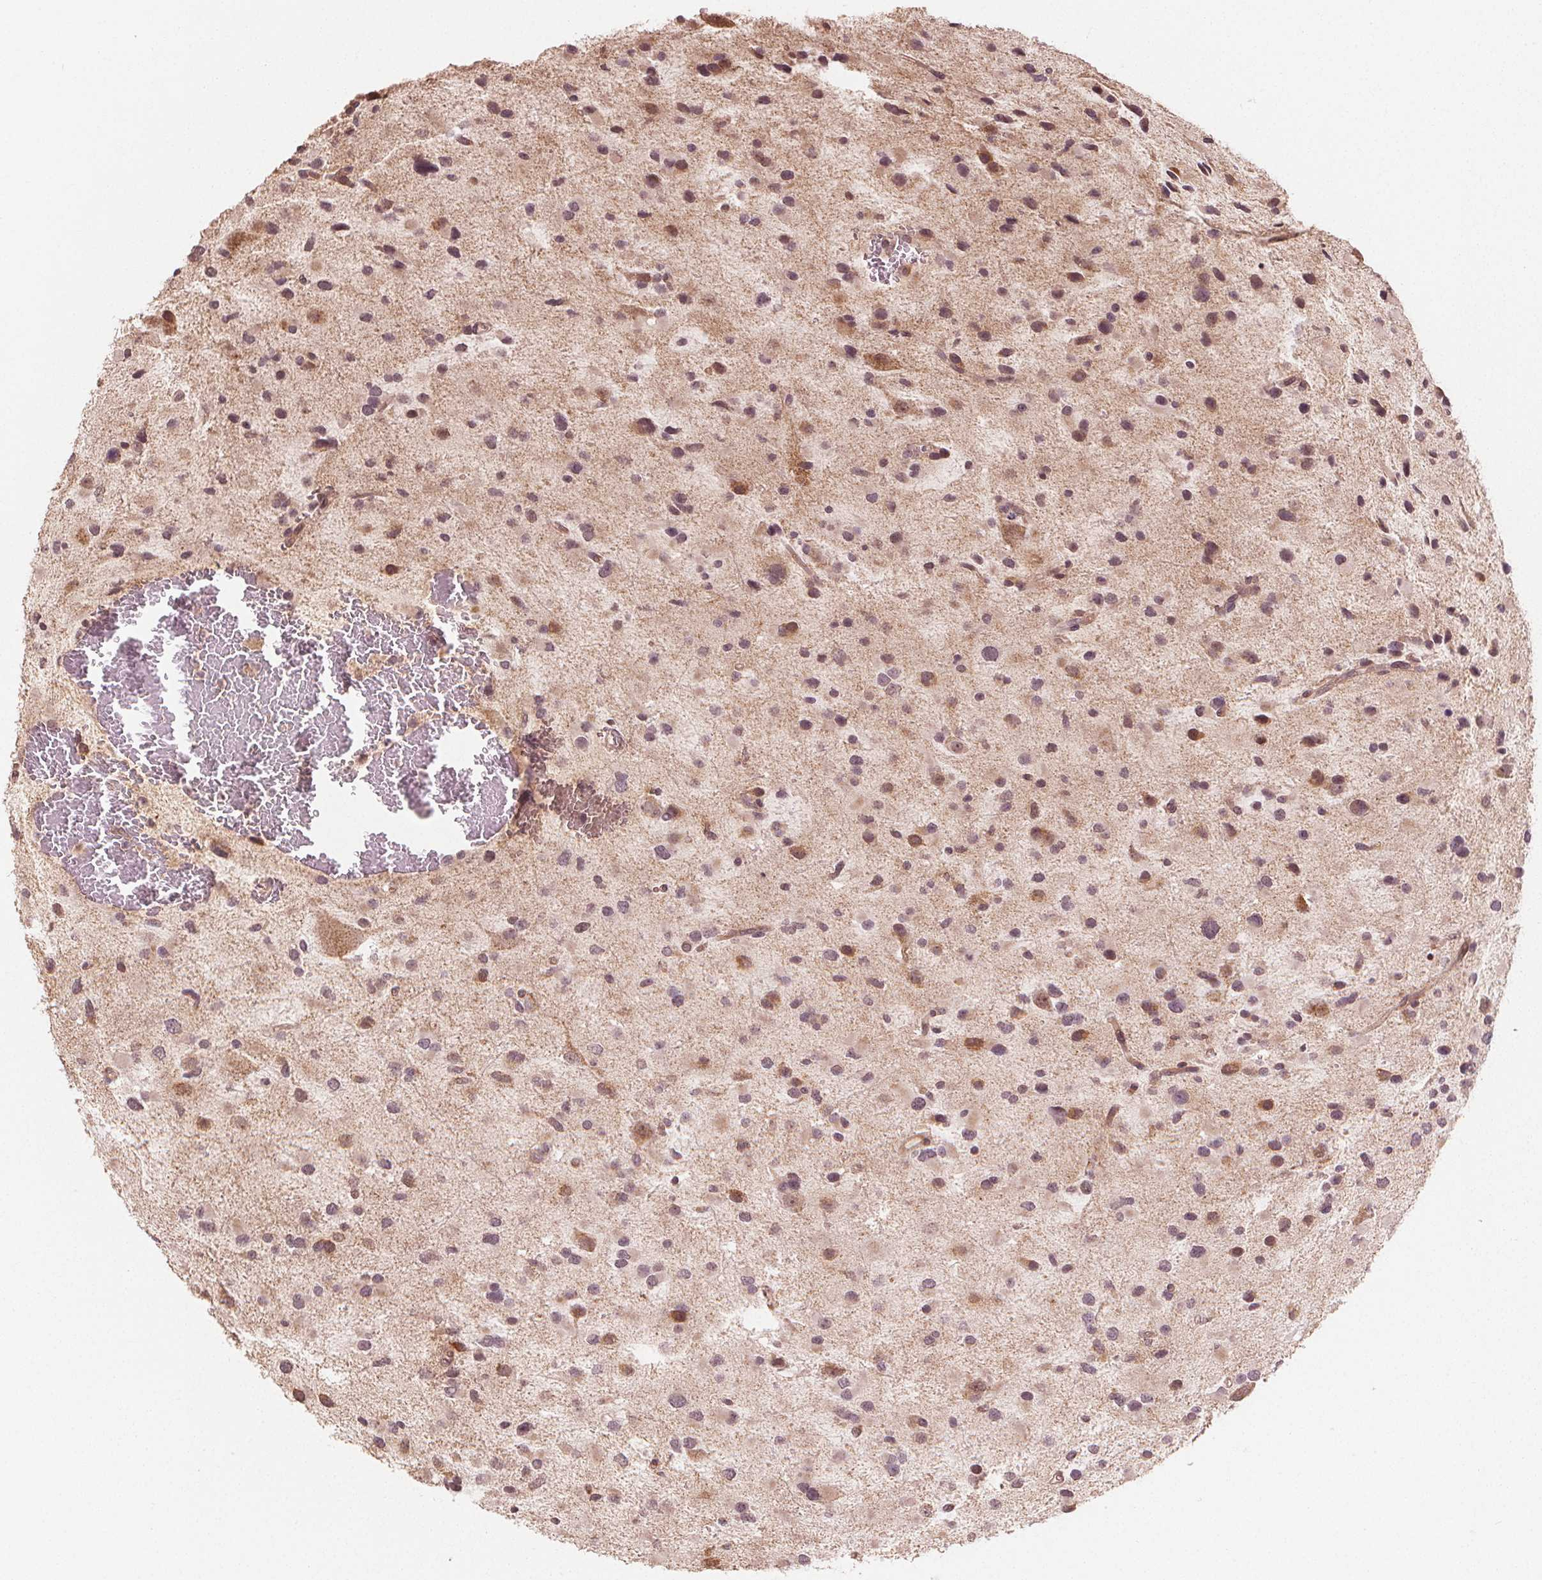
{"staining": {"intensity": "weak", "quantity": "<25%", "location": "cytoplasmic/membranous,nuclear"}, "tissue": "glioma", "cell_type": "Tumor cells", "image_type": "cancer", "snomed": [{"axis": "morphology", "description": "Glioma, malignant, Low grade"}, {"axis": "topography", "description": "Brain"}], "caption": "Tumor cells are negative for protein expression in human glioma.", "gene": "CLBA1", "patient": {"sex": "female", "age": 32}}